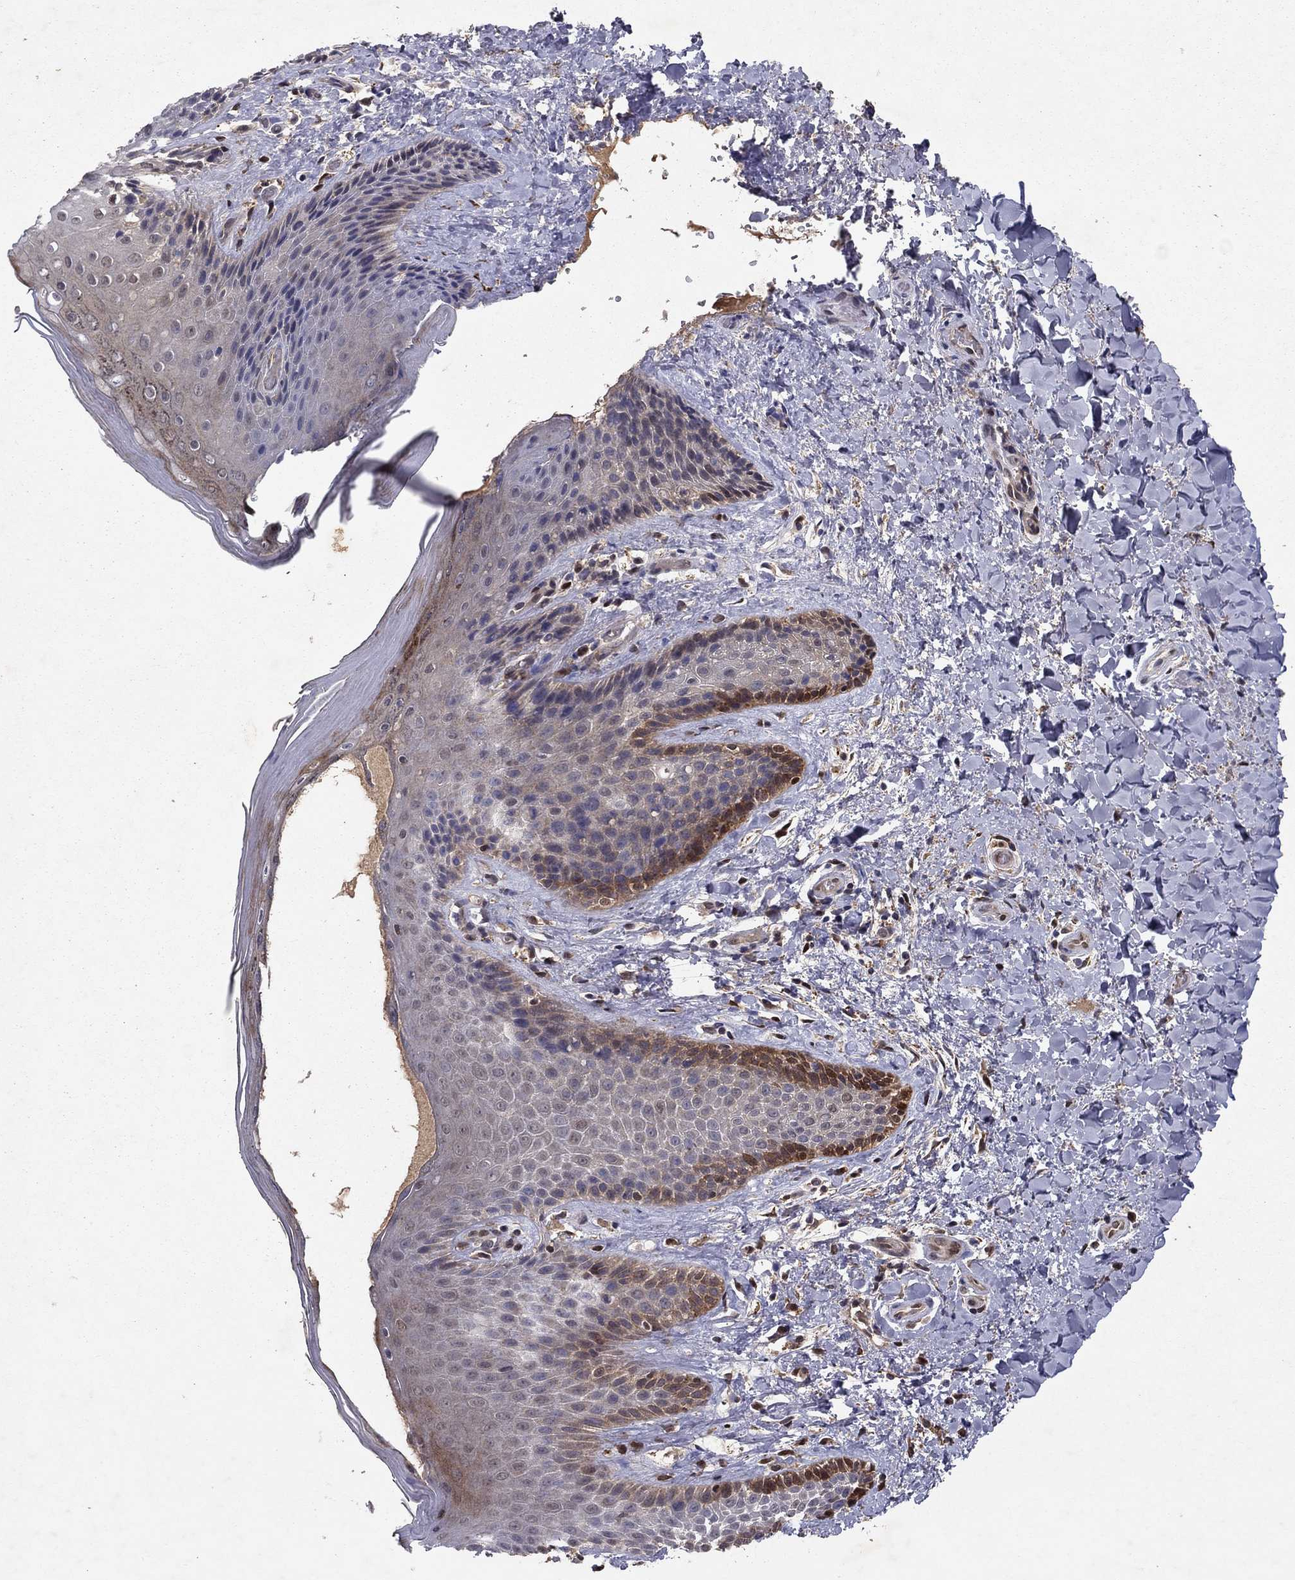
{"staining": {"intensity": "moderate", "quantity": "<25%", "location": "cytoplasmic/membranous"}, "tissue": "skin", "cell_type": "Epidermal cells", "image_type": "normal", "snomed": [{"axis": "morphology", "description": "Normal tissue, NOS"}, {"axis": "topography", "description": "Anal"}], "caption": "This is a histology image of immunohistochemistry staining of benign skin, which shows moderate expression in the cytoplasmic/membranous of epidermal cells.", "gene": "CRTC1", "patient": {"sex": "male", "age": 36}}